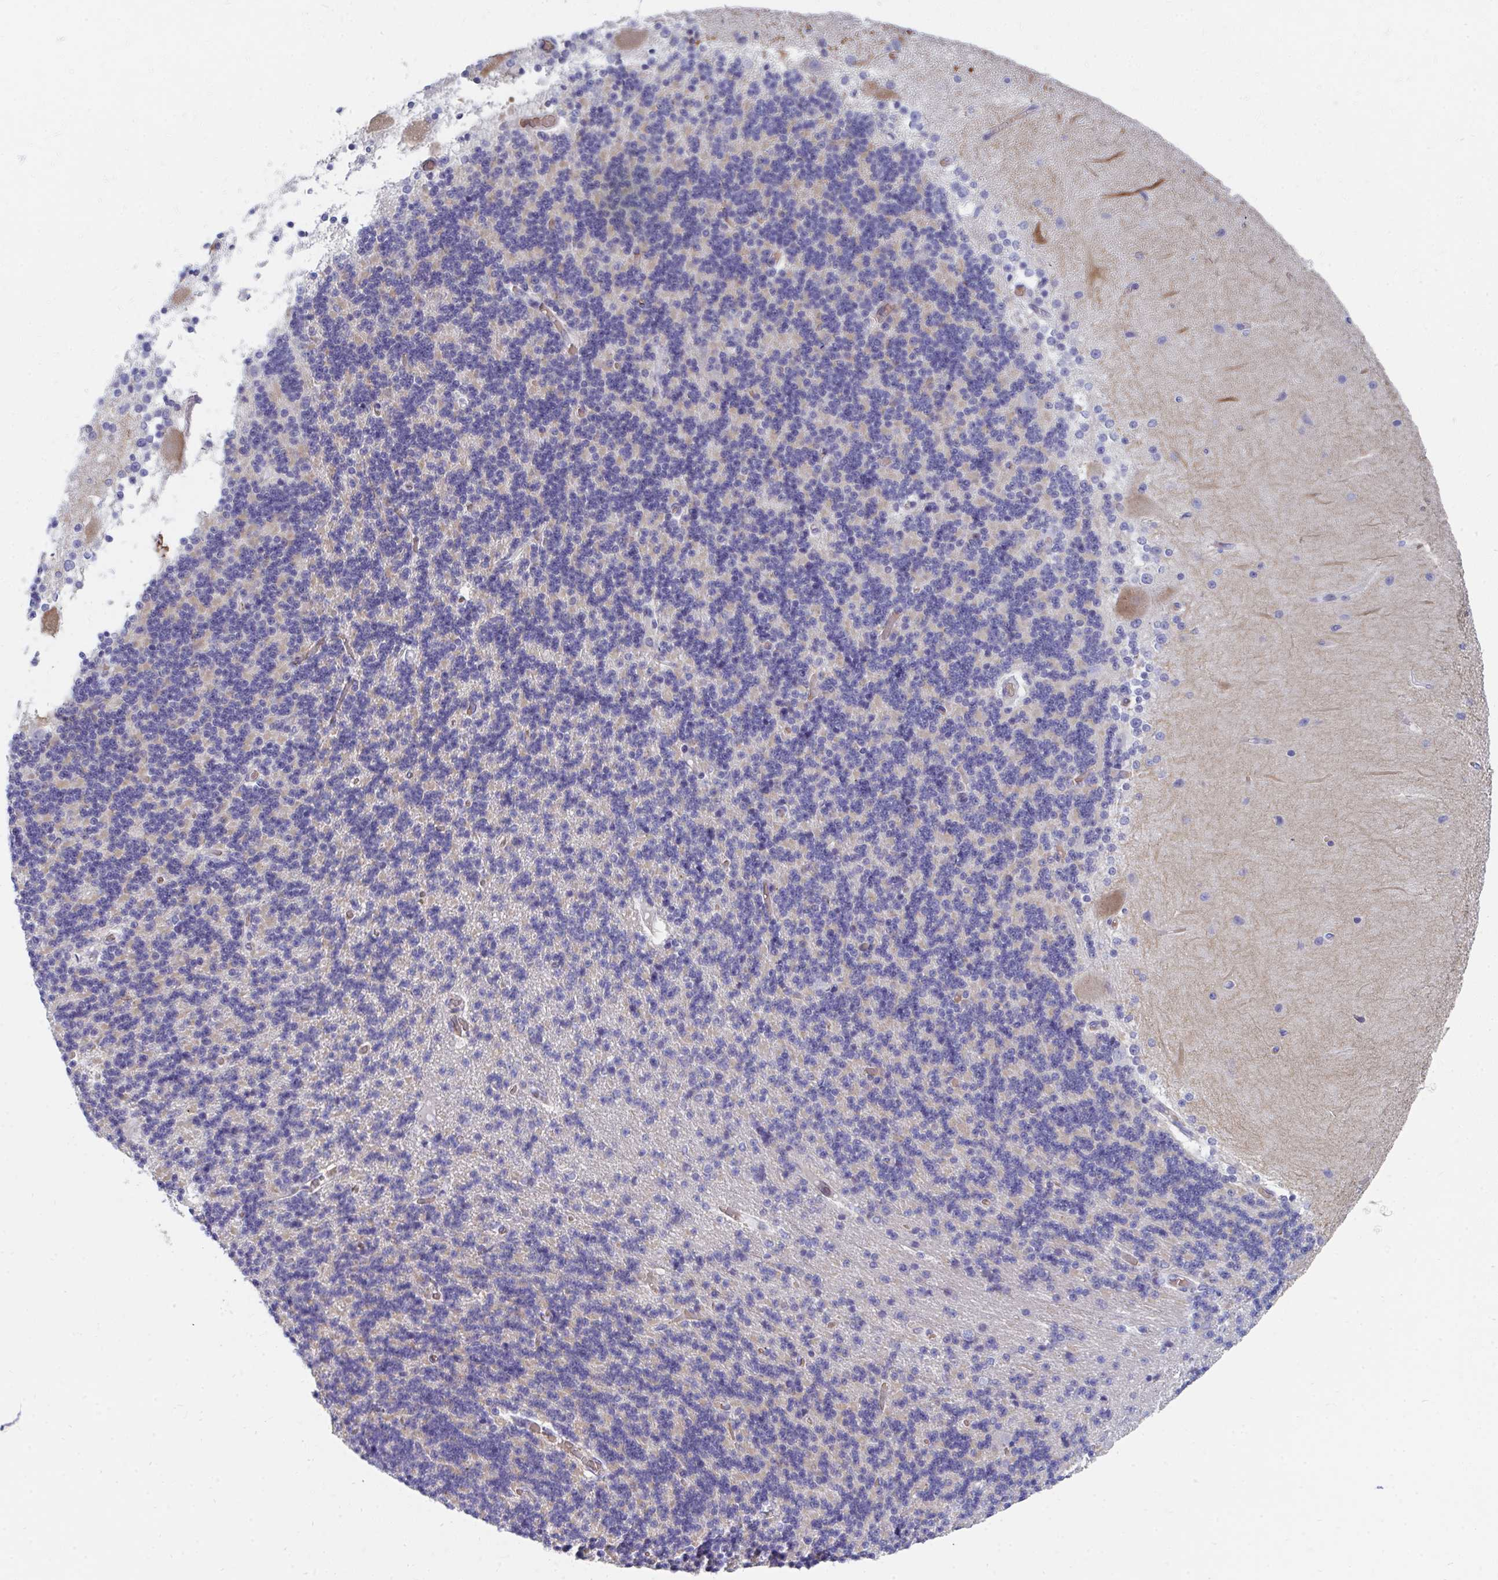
{"staining": {"intensity": "negative", "quantity": "none", "location": "none"}, "tissue": "cerebellum", "cell_type": "Cells in granular layer", "image_type": "normal", "snomed": [{"axis": "morphology", "description": "Normal tissue, NOS"}, {"axis": "topography", "description": "Cerebellum"}], "caption": "This is a photomicrograph of immunohistochemistry (IHC) staining of benign cerebellum, which shows no positivity in cells in granular layer.", "gene": "MROH2B", "patient": {"sex": "female", "age": 54}}